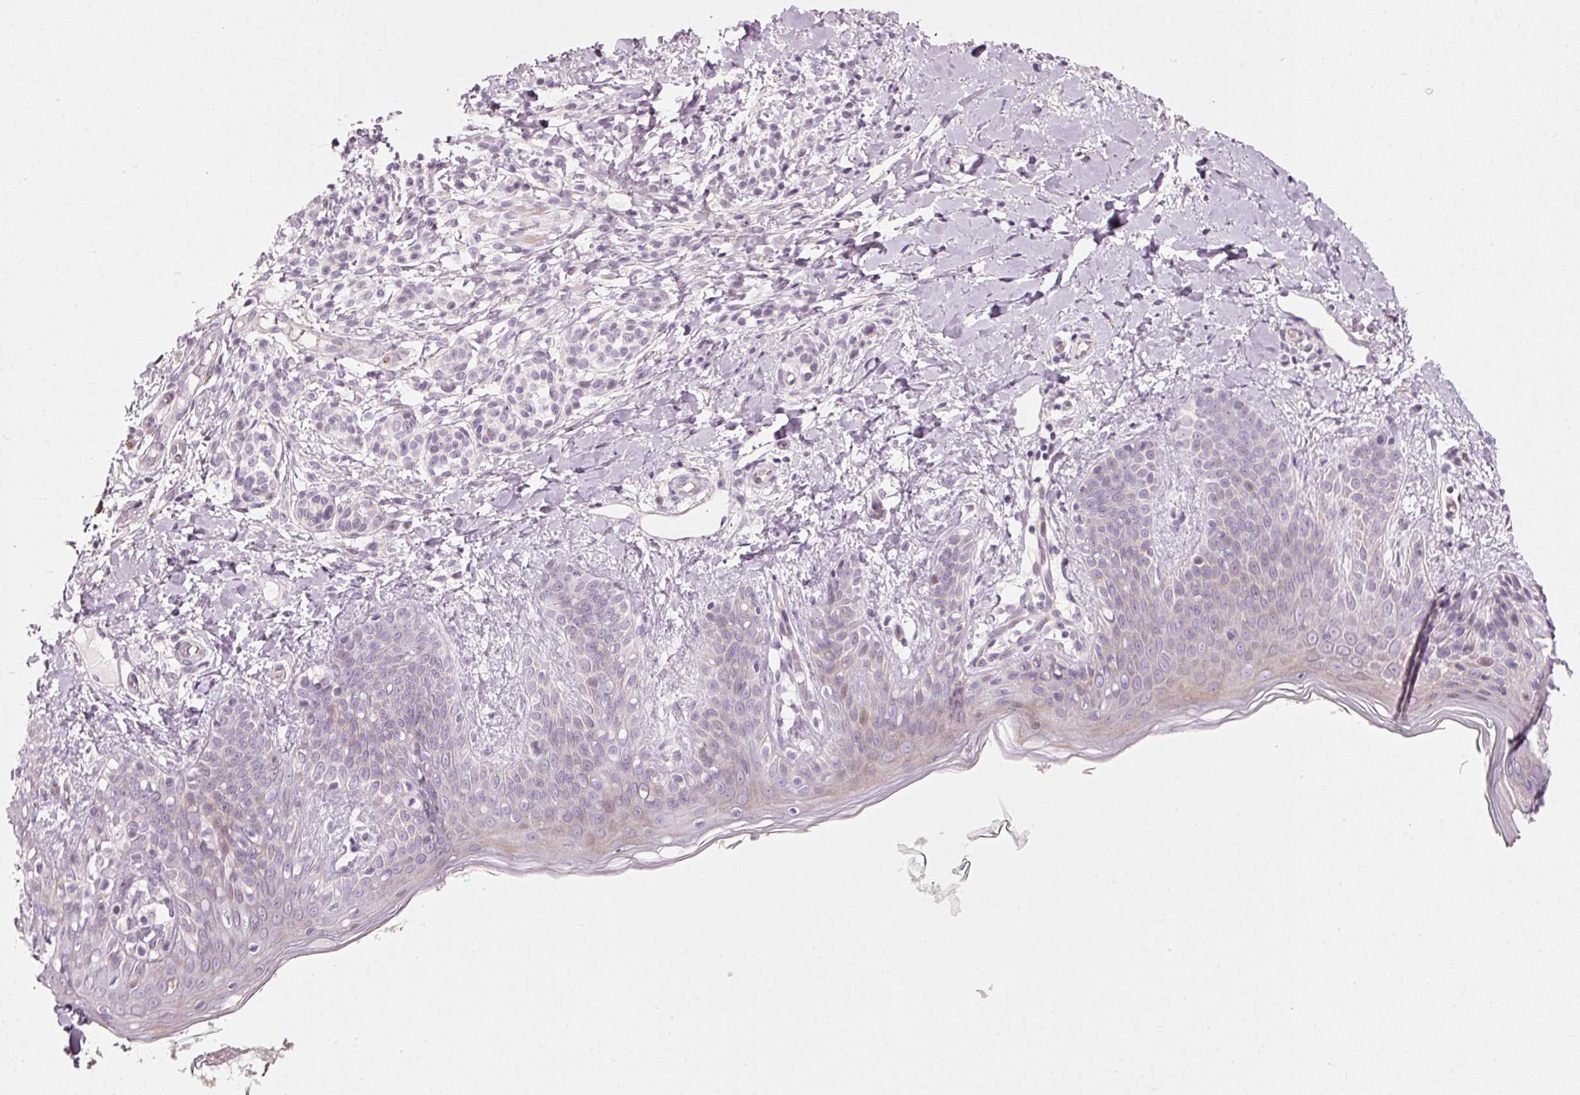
{"staining": {"intensity": "moderate", "quantity": "<25%", "location": "cytoplasmic/membranous"}, "tissue": "skin", "cell_type": "Fibroblasts", "image_type": "normal", "snomed": [{"axis": "morphology", "description": "Normal tissue, NOS"}, {"axis": "topography", "description": "Skin"}], "caption": "Protein staining shows moderate cytoplasmic/membranous positivity in approximately <25% of fibroblasts in benign skin.", "gene": "SLC20A1", "patient": {"sex": "male", "age": 16}}